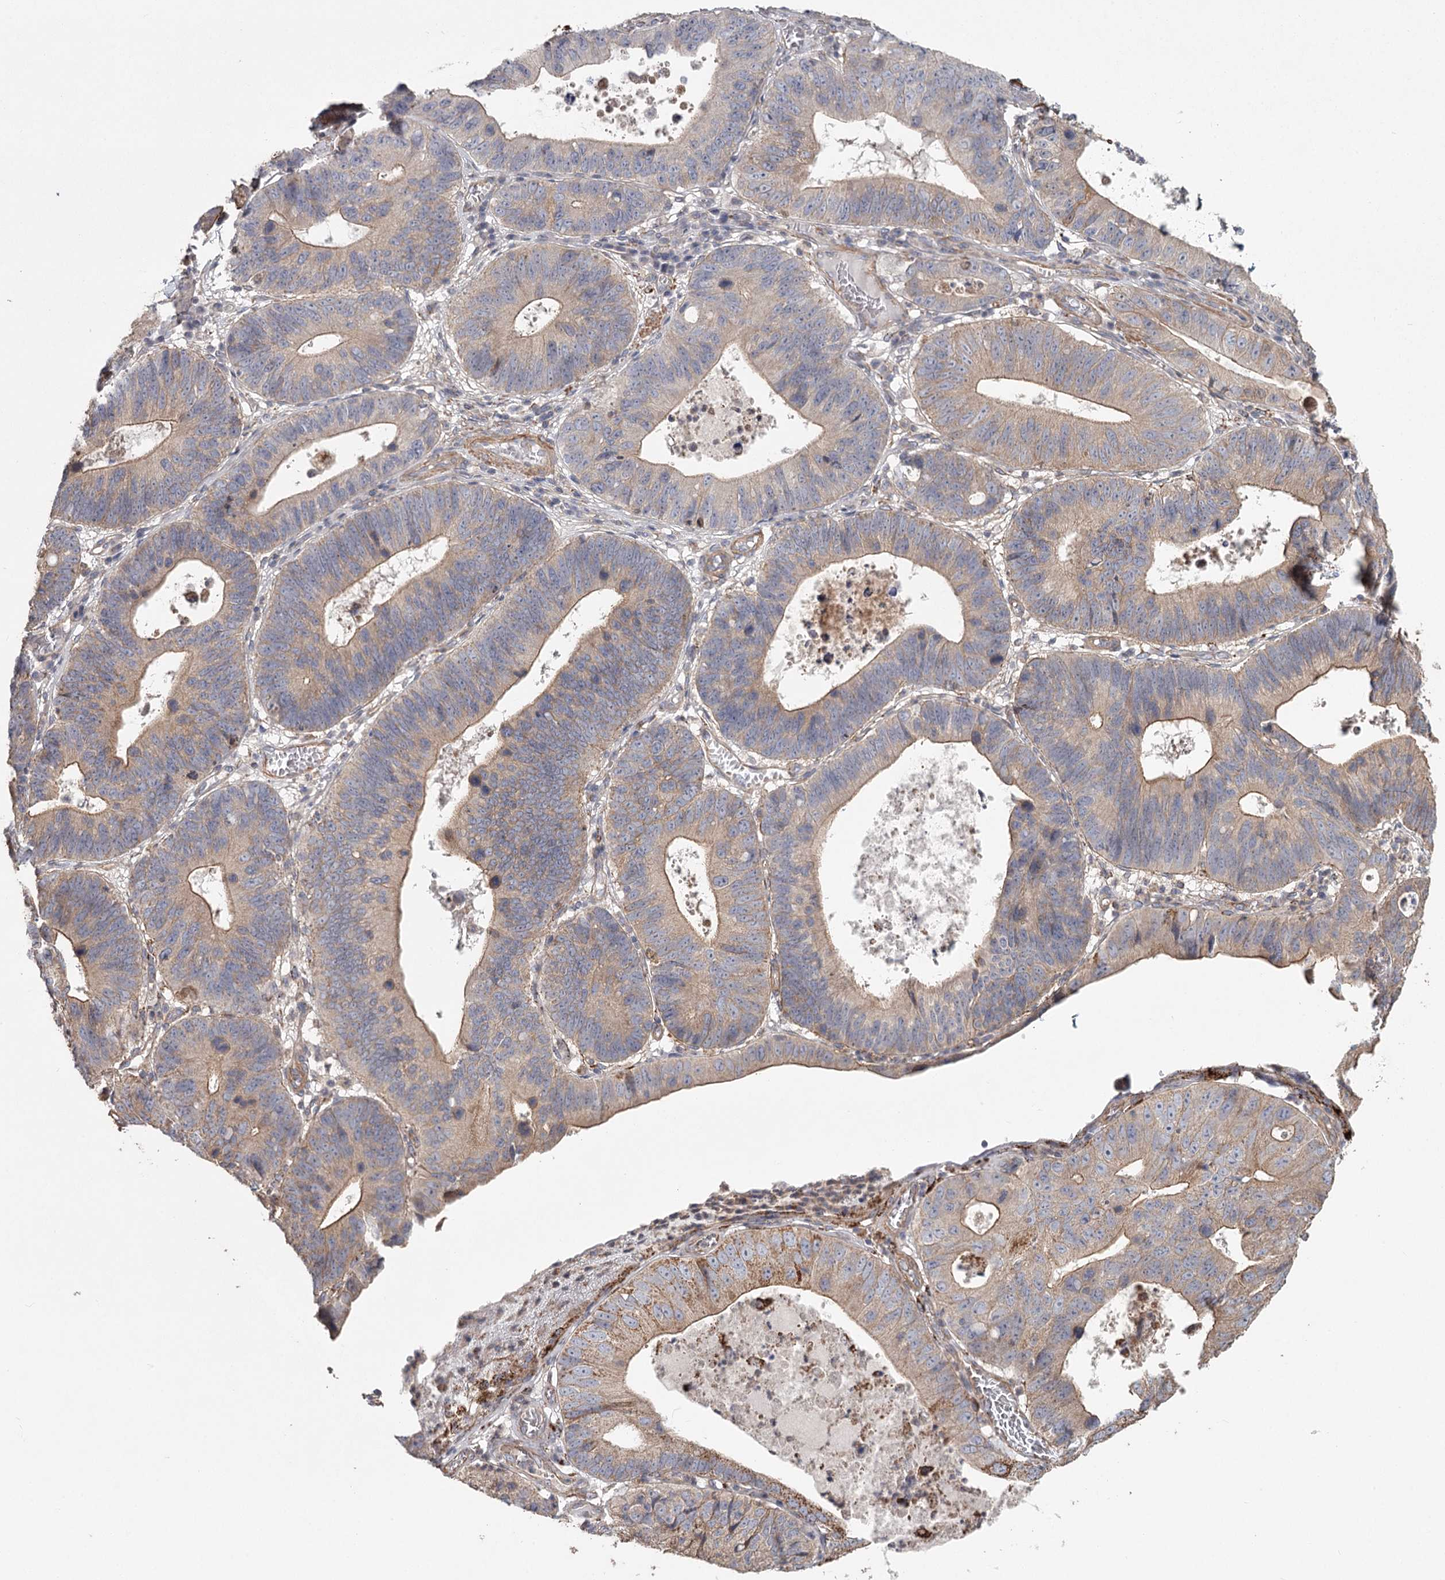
{"staining": {"intensity": "weak", "quantity": "25%-75%", "location": "cytoplasmic/membranous"}, "tissue": "stomach cancer", "cell_type": "Tumor cells", "image_type": "cancer", "snomed": [{"axis": "morphology", "description": "Adenocarcinoma, NOS"}, {"axis": "topography", "description": "Stomach"}], "caption": "The image demonstrates staining of adenocarcinoma (stomach), revealing weak cytoplasmic/membranous protein expression (brown color) within tumor cells.", "gene": "DHRS9", "patient": {"sex": "male", "age": 59}}